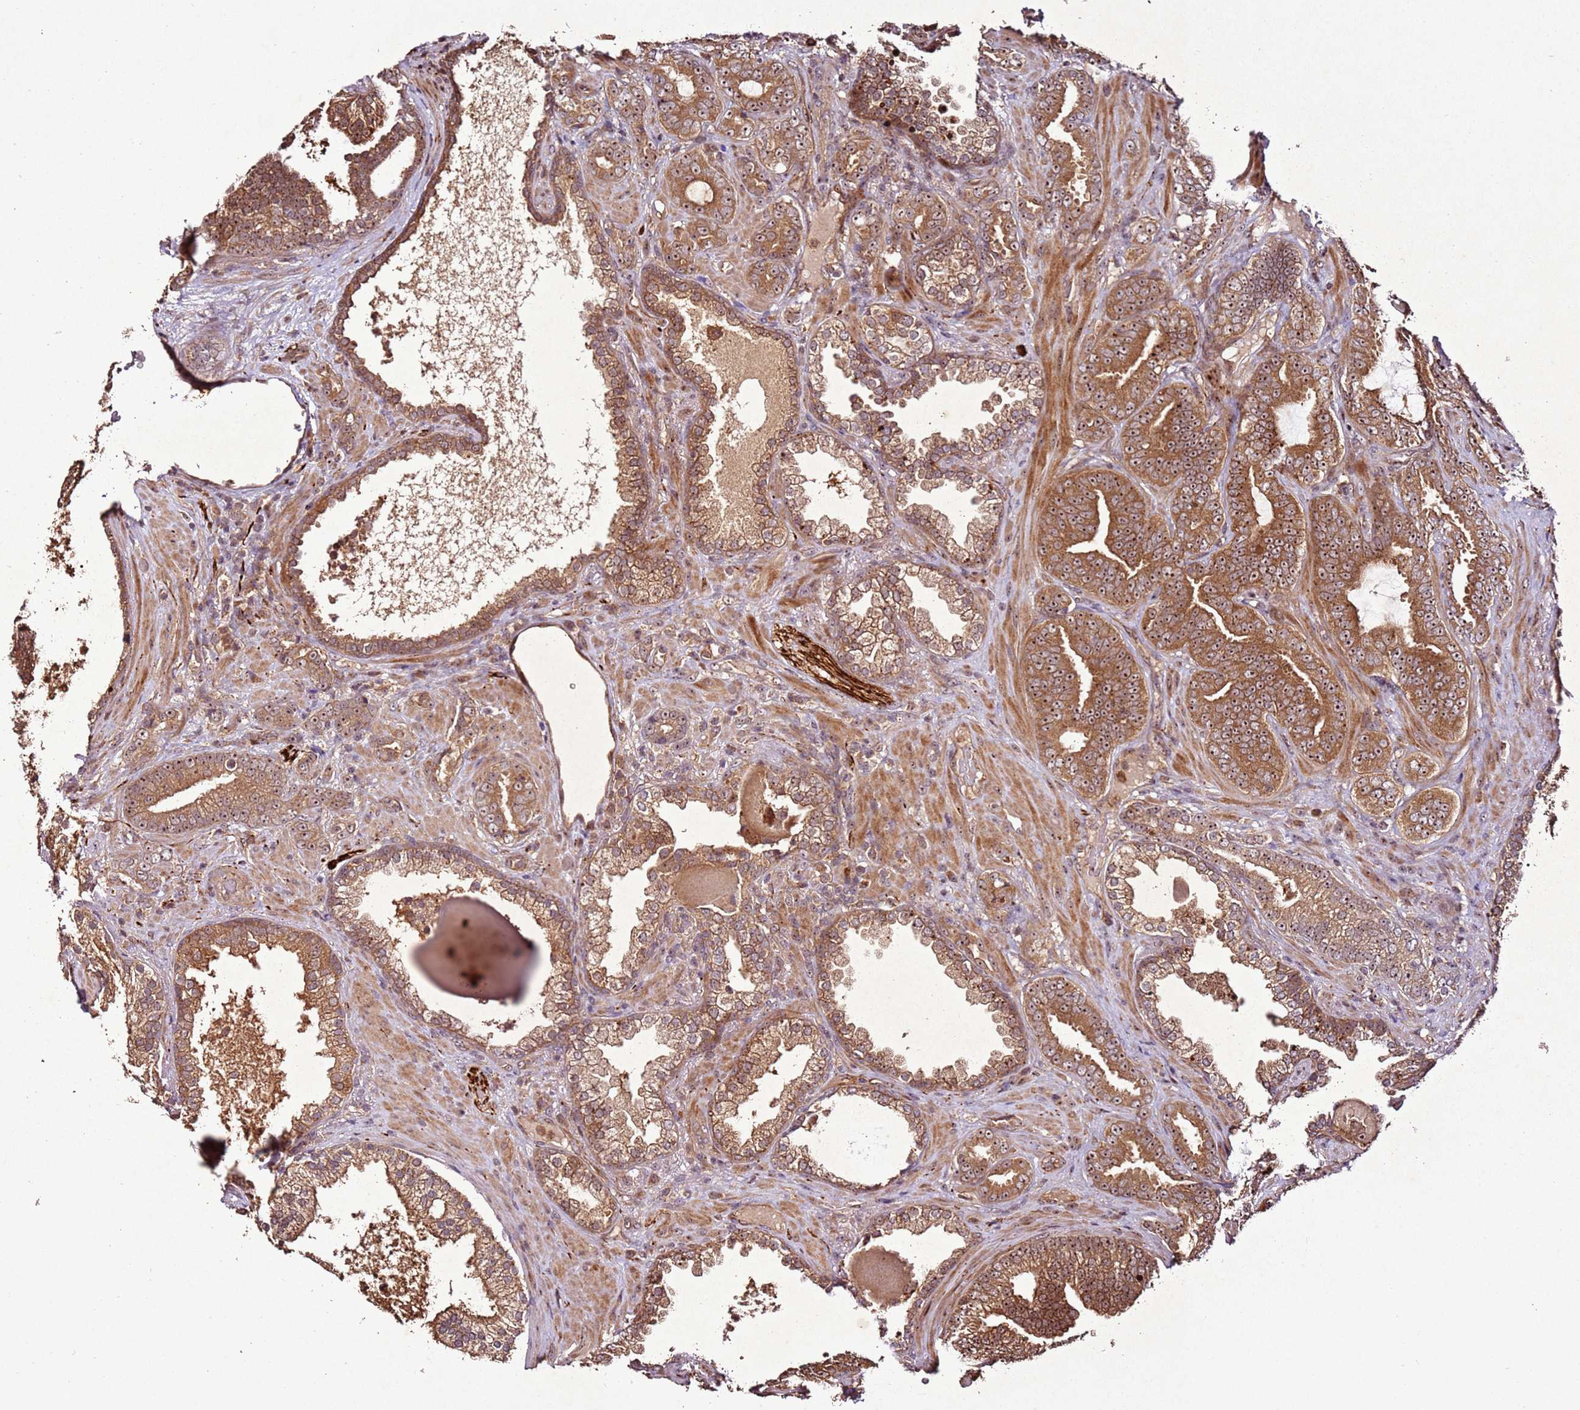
{"staining": {"intensity": "moderate", "quantity": ">75%", "location": "cytoplasmic/membranous,nuclear"}, "tissue": "prostate cancer", "cell_type": "Tumor cells", "image_type": "cancer", "snomed": [{"axis": "morphology", "description": "Adenocarcinoma, High grade"}, {"axis": "topography", "description": "Prostate and seminal vesicle, NOS"}], "caption": "Tumor cells reveal moderate cytoplasmic/membranous and nuclear expression in about >75% of cells in prostate adenocarcinoma (high-grade).", "gene": "PTMA", "patient": {"sex": "male", "age": 67}}